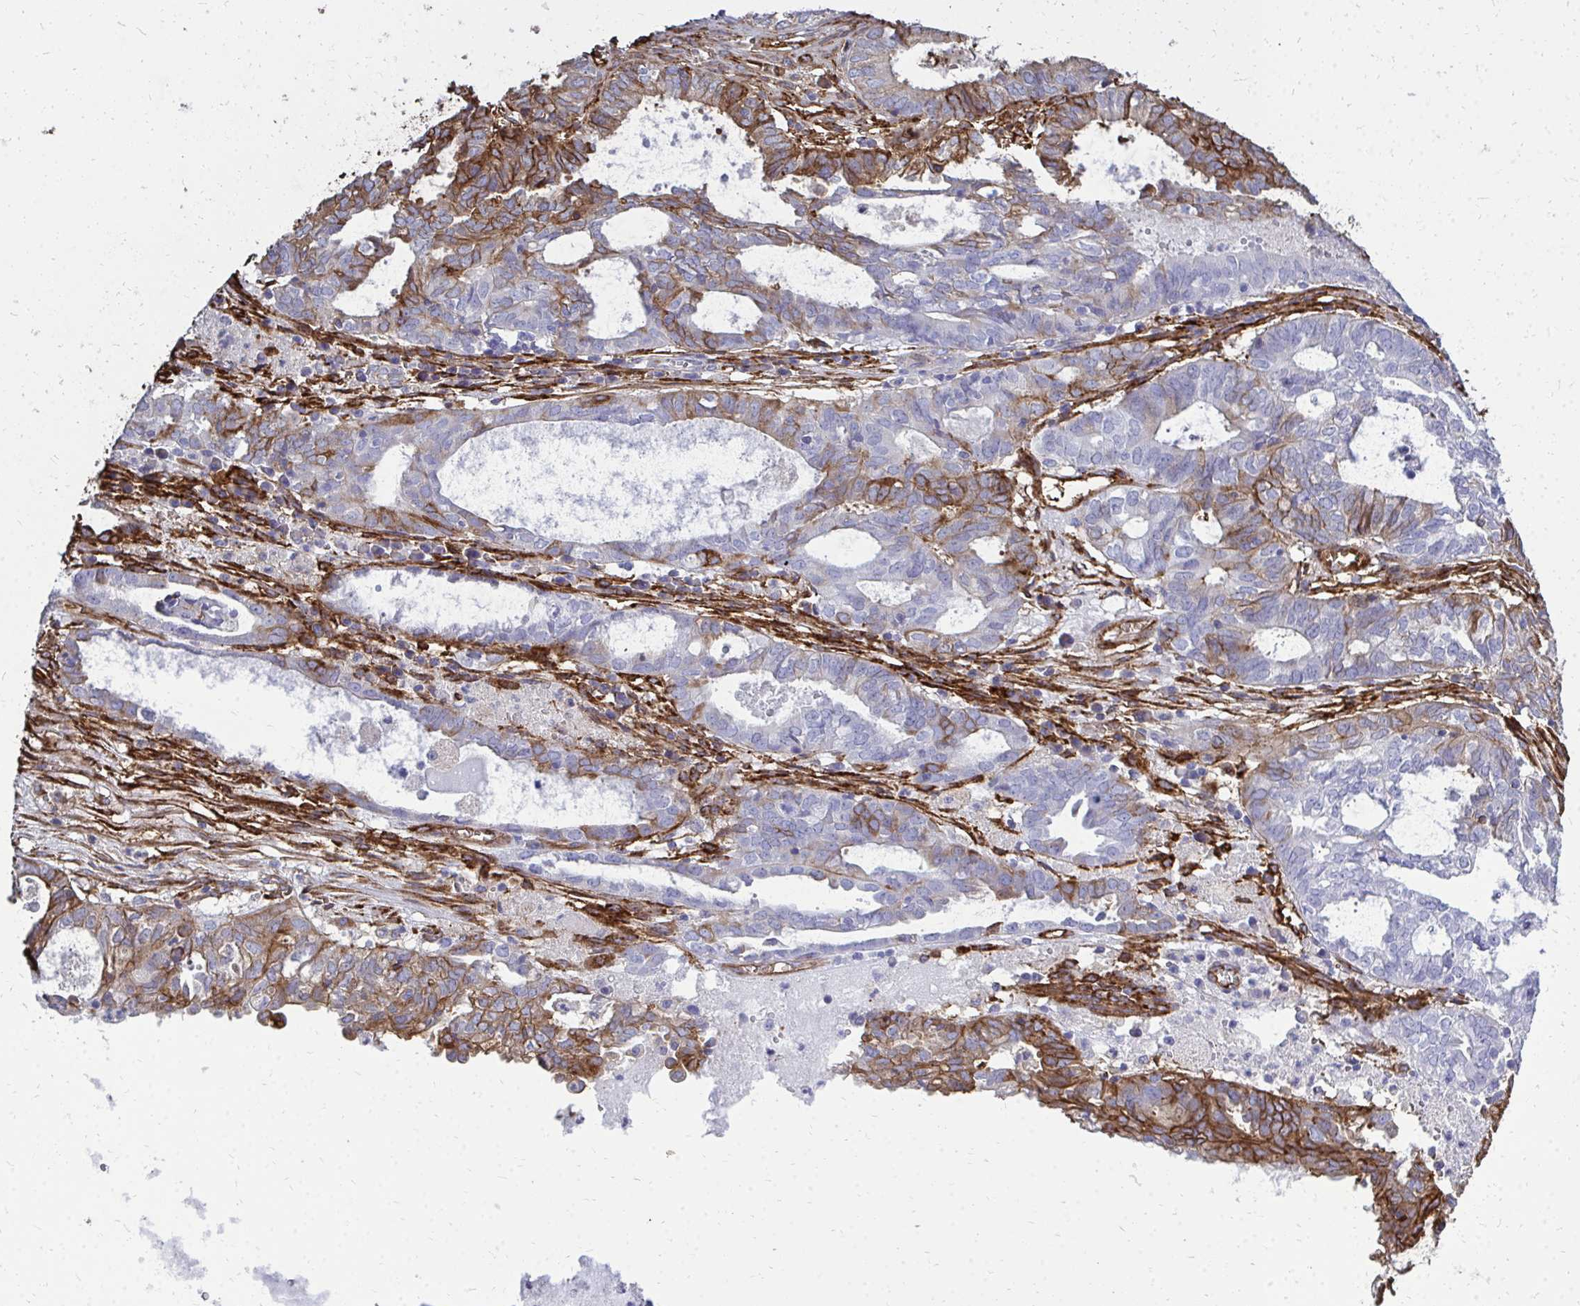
{"staining": {"intensity": "moderate", "quantity": "25%-75%", "location": "cytoplasmic/membranous"}, "tissue": "ovarian cancer", "cell_type": "Tumor cells", "image_type": "cancer", "snomed": [{"axis": "morphology", "description": "Carcinoma, endometroid"}, {"axis": "topography", "description": "Ovary"}], "caption": "Immunohistochemistry (IHC) image of endometroid carcinoma (ovarian) stained for a protein (brown), which reveals medium levels of moderate cytoplasmic/membranous staining in about 25%-75% of tumor cells.", "gene": "MARCKSL1", "patient": {"sex": "female", "age": 64}}